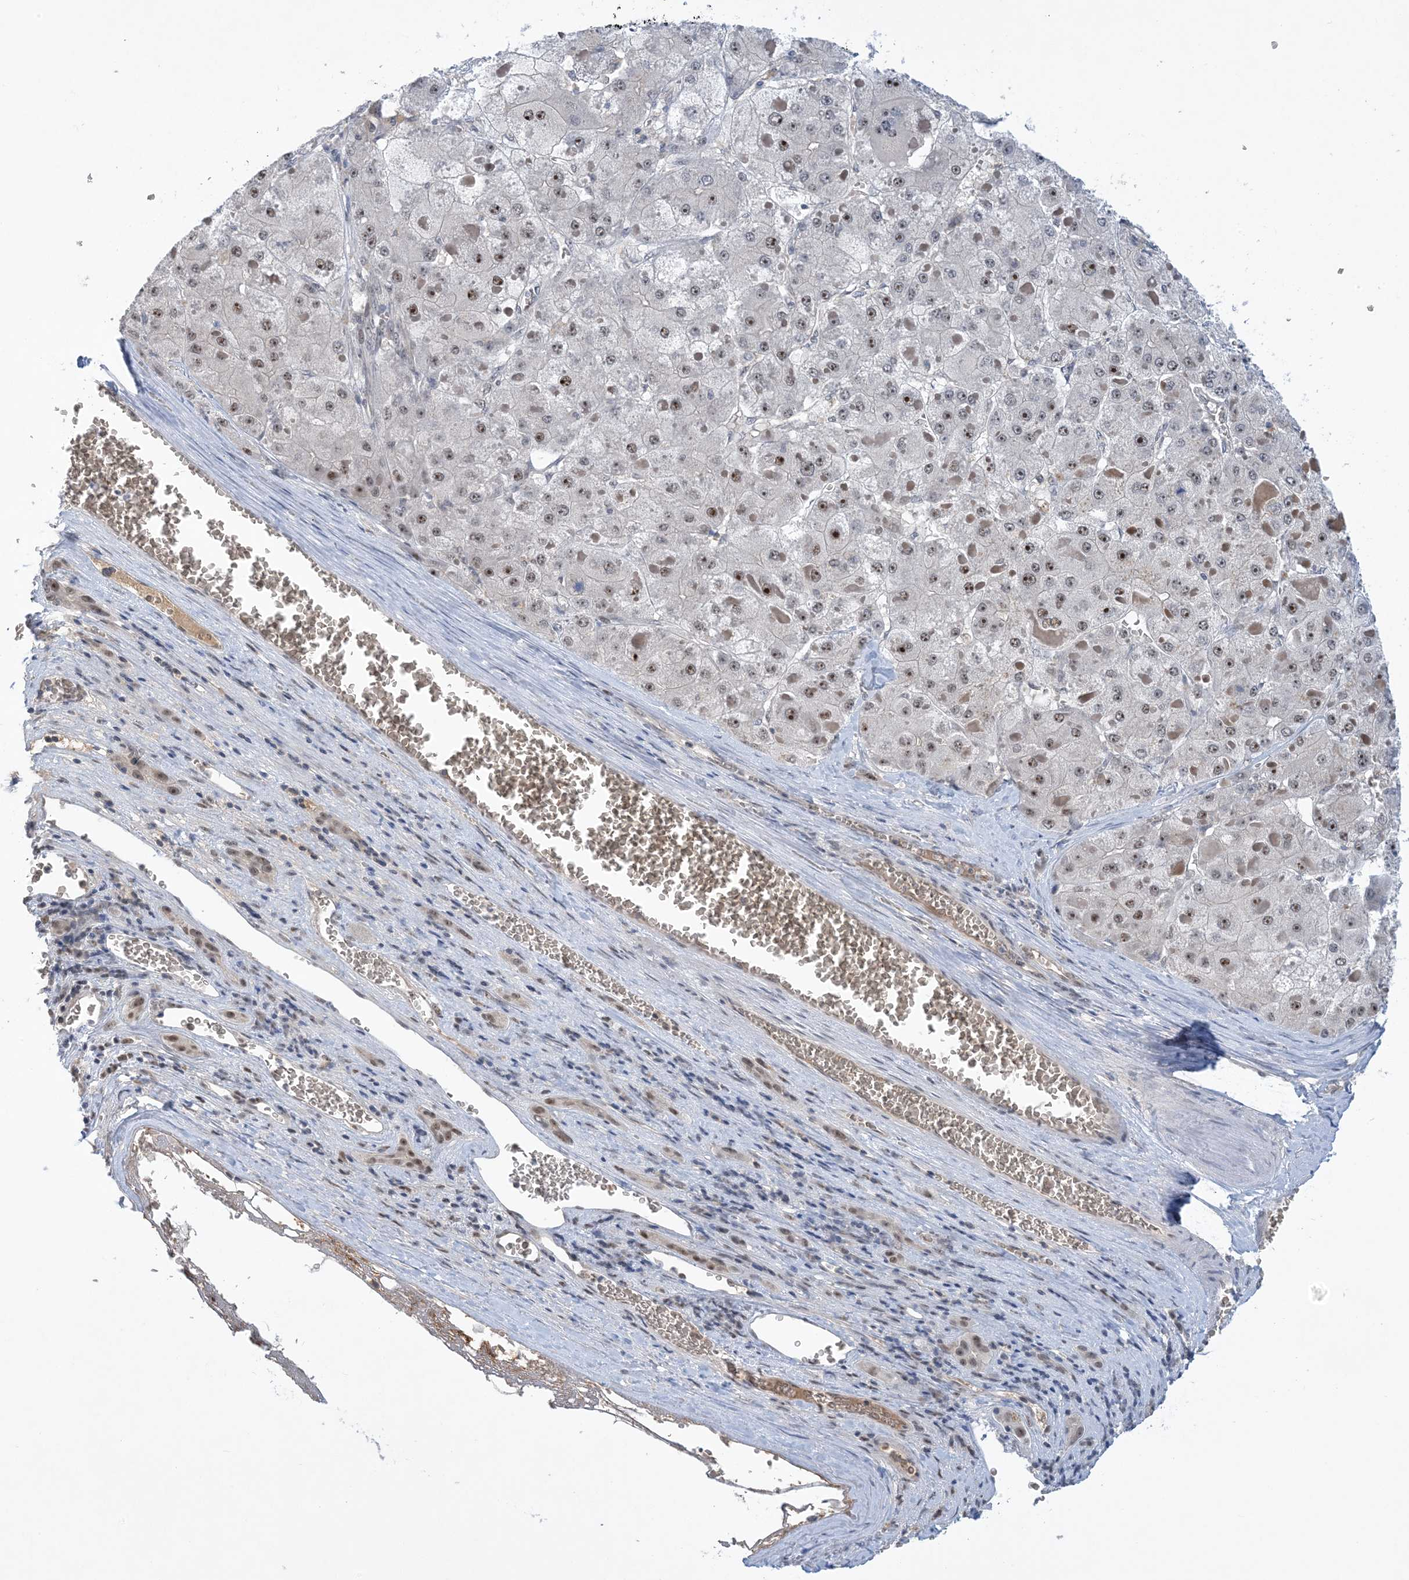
{"staining": {"intensity": "moderate", "quantity": "25%-75%", "location": "nuclear"}, "tissue": "liver cancer", "cell_type": "Tumor cells", "image_type": "cancer", "snomed": [{"axis": "morphology", "description": "Carcinoma, Hepatocellular, NOS"}, {"axis": "topography", "description": "Liver"}], "caption": "An image of hepatocellular carcinoma (liver) stained for a protein displays moderate nuclear brown staining in tumor cells.", "gene": "UBE2E1", "patient": {"sex": "female", "age": 73}}